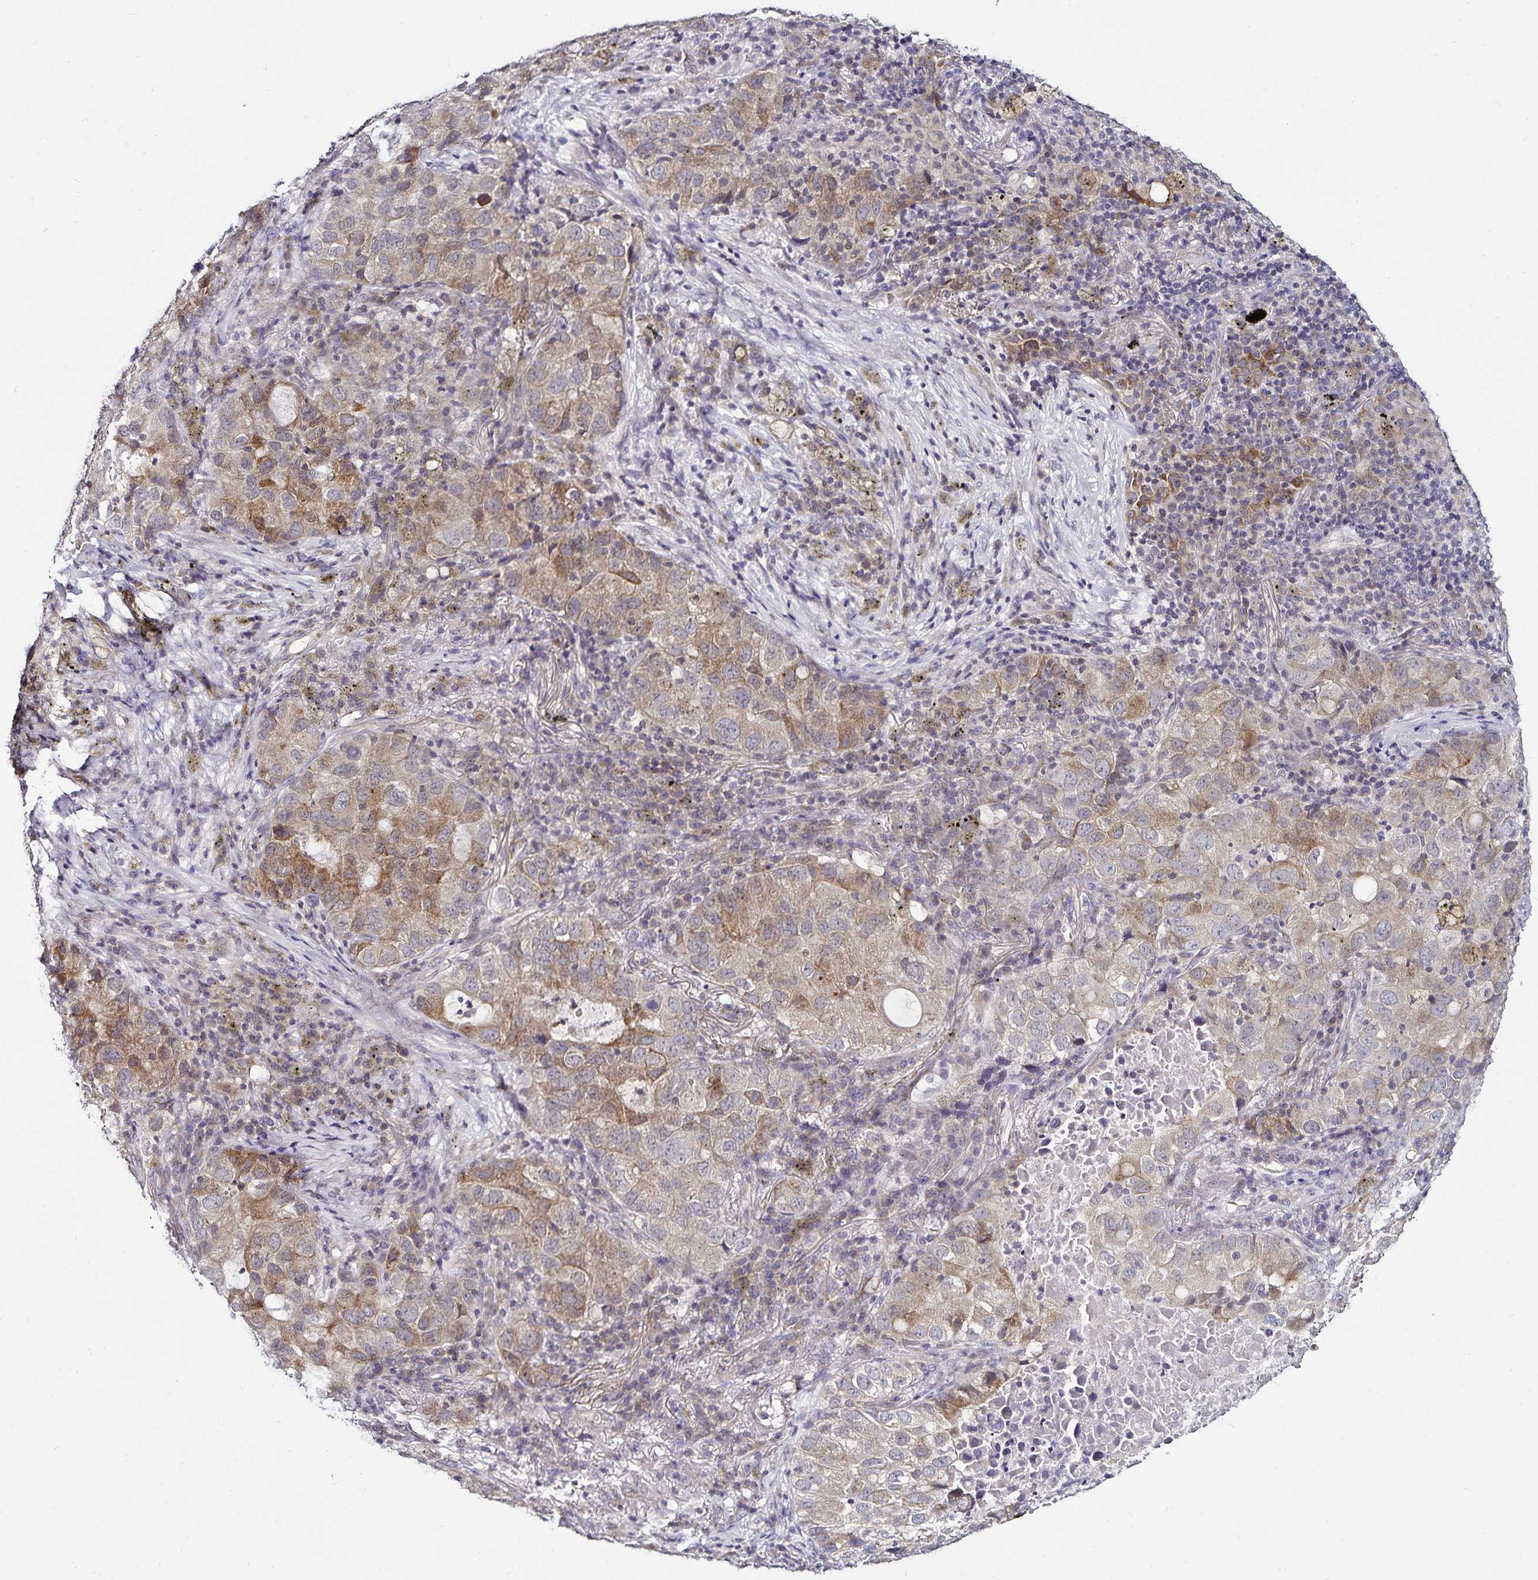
{"staining": {"intensity": "weak", "quantity": "25%-75%", "location": "cytoplasmic/membranous"}, "tissue": "lung cancer", "cell_type": "Tumor cells", "image_type": "cancer", "snomed": [{"axis": "morphology", "description": "Normal morphology"}, {"axis": "morphology", "description": "Adenocarcinoma, NOS"}, {"axis": "topography", "description": "Lymph node"}, {"axis": "topography", "description": "Lung"}], "caption": "DAB immunohistochemical staining of lung cancer (adenocarcinoma) shows weak cytoplasmic/membranous protein staining in approximately 25%-75% of tumor cells.", "gene": "ACSL5", "patient": {"sex": "female", "age": 51}}